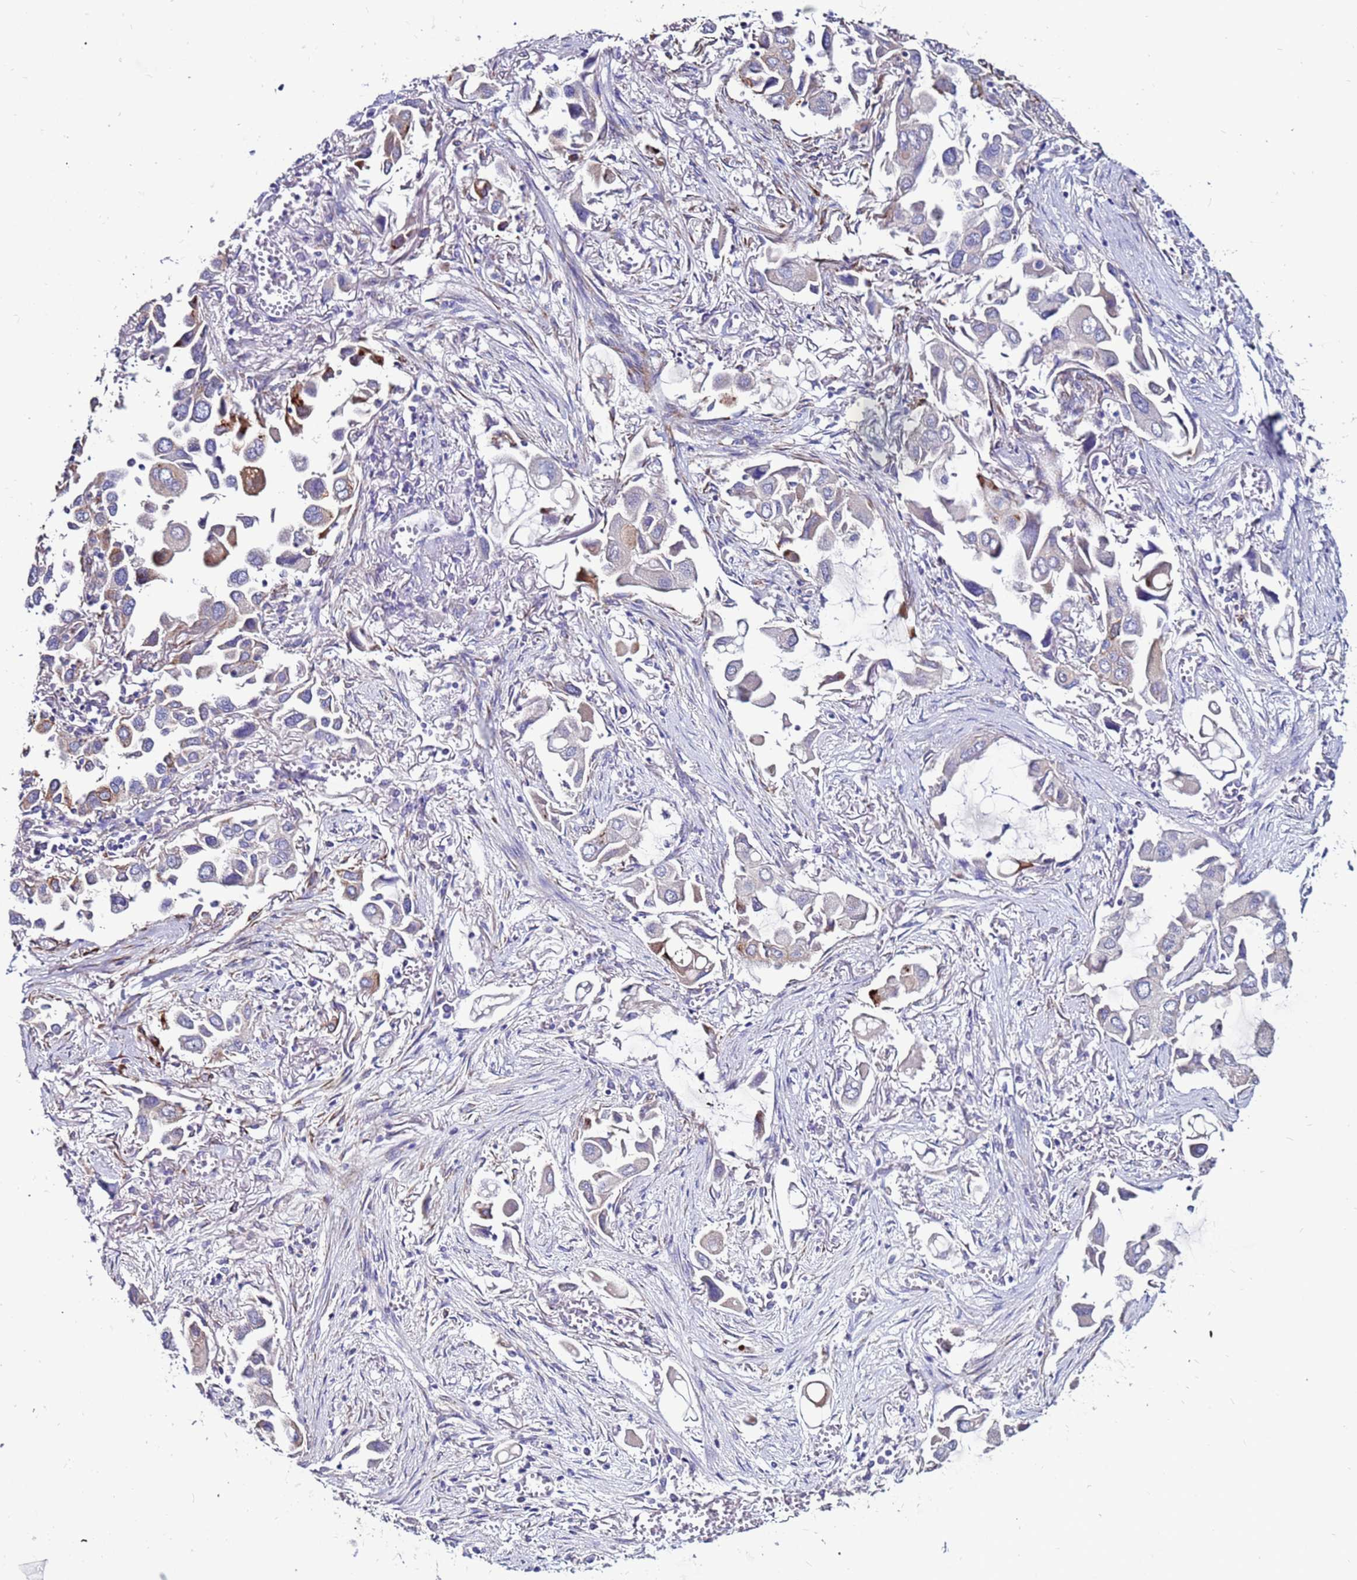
{"staining": {"intensity": "moderate", "quantity": "<25%", "location": "cytoplasmic/membranous"}, "tissue": "lung cancer", "cell_type": "Tumor cells", "image_type": "cancer", "snomed": [{"axis": "morphology", "description": "Adenocarcinoma, NOS"}, {"axis": "topography", "description": "Lung"}], "caption": "Approximately <25% of tumor cells in lung adenocarcinoma show moderate cytoplasmic/membranous protein positivity as visualized by brown immunohistochemical staining.", "gene": "SLC44A3", "patient": {"sex": "female", "age": 76}}